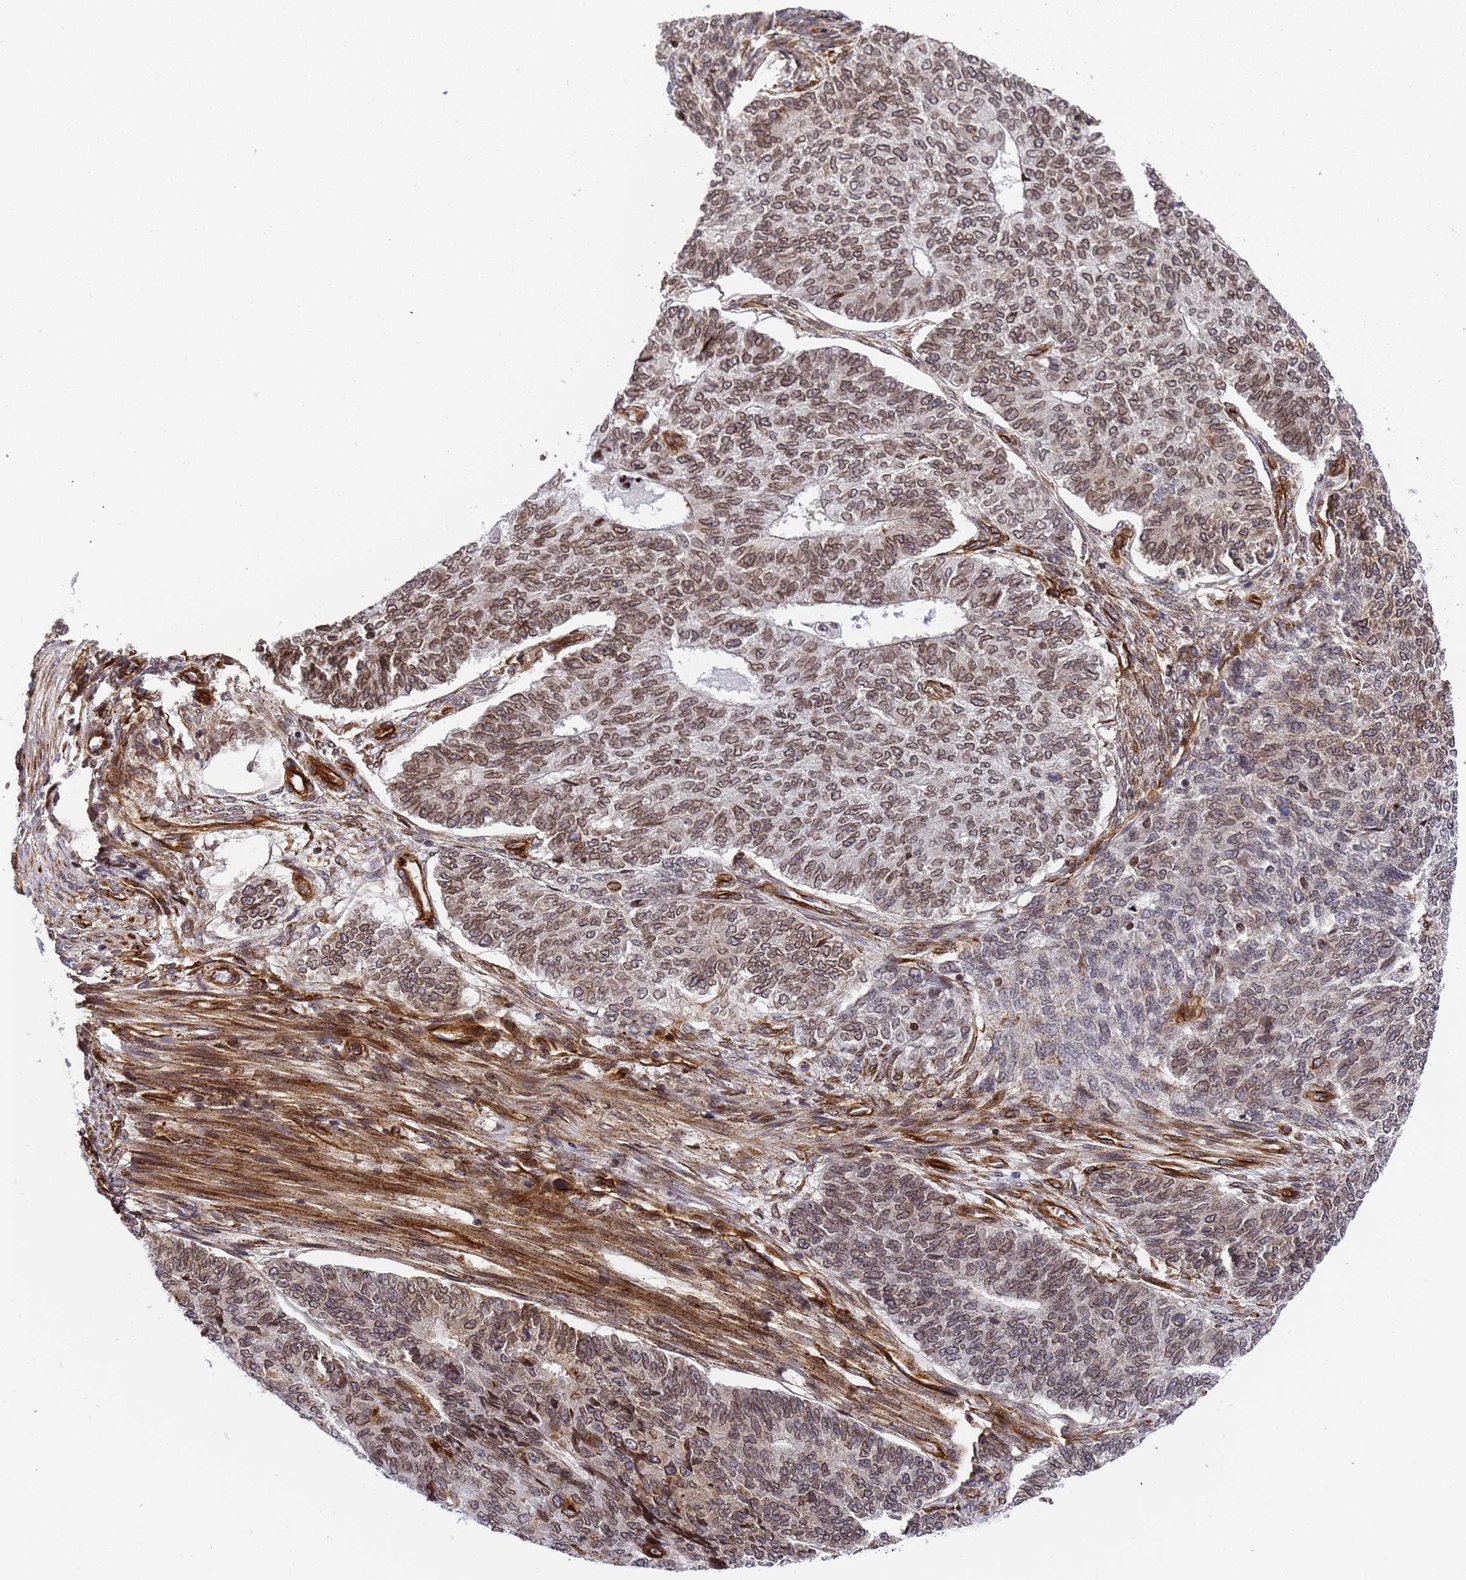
{"staining": {"intensity": "moderate", "quantity": "25%-75%", "location": "cytoplasmic/membranous,nuclear"}, "tissue": "endometrial cancer", "cell_type": "Tumor cells", "image_type": "cancer", "snomed": [{"axis": "morphology", "description": "Adenocarcinoma, NOS"}, {"axis": "topography", "description": "Endometrium"}], "caption": "The immunohistochemical stain highlights moderate cytoplasmic/membranous and nuclear staining in tumor cells of endometrial adenocarcinoma tissue. The staining is performed using DAB brown chromogen to label protein expression. The nuclei are counter-stained blue using hematoxylin.", "gene": "IGFBP7", "patient": {"sex": "female", "age": 32}}